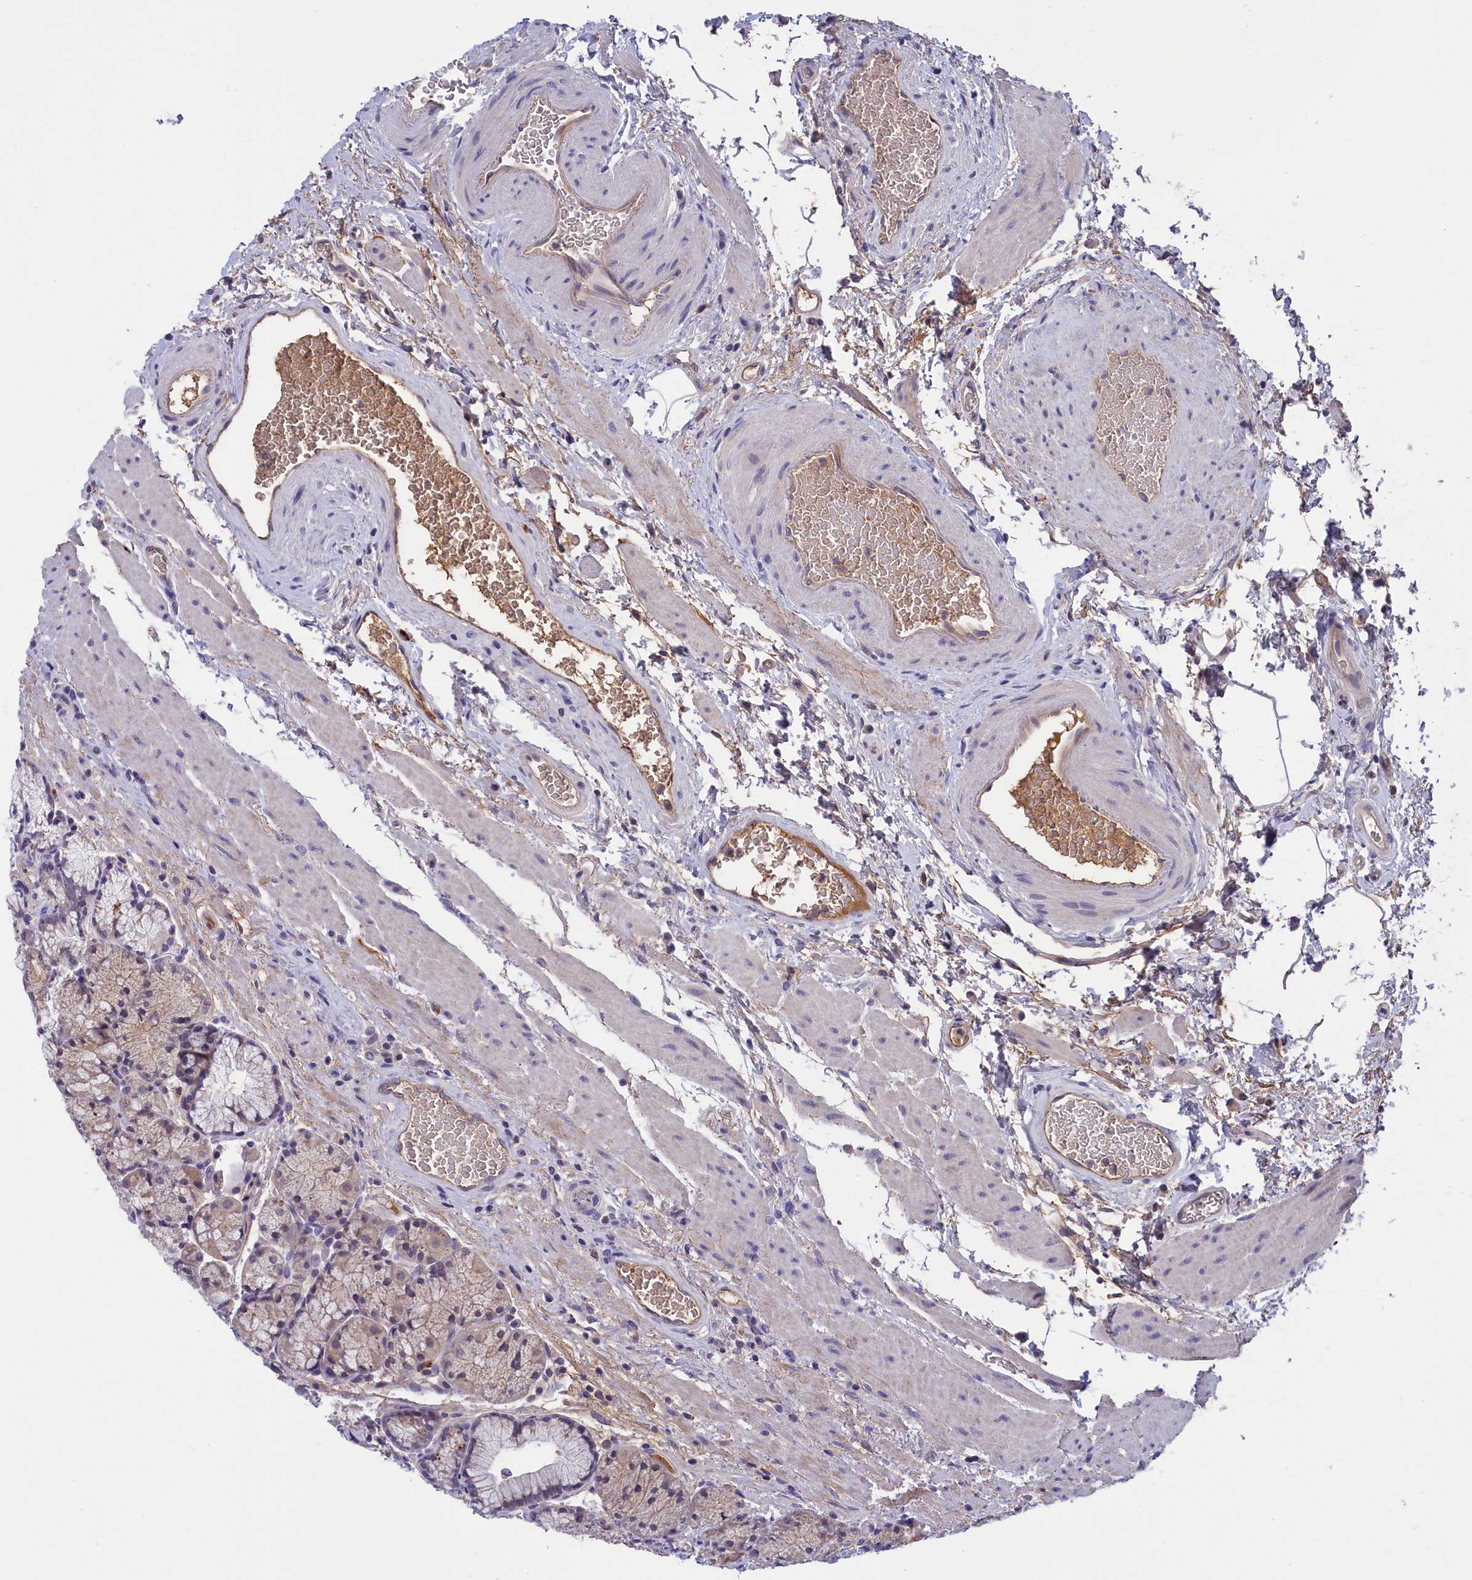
{"staining": {"intensity": "weak", "quantity": "25%-75%", "location": "cytoplasmic/membranous,nuclear"}, "tissue": "stomach", "cell_type": "Glandular cells", "image_type": "normal", "snomed": [{"axis": "morphology", "description": "Normal tissue, NOS"}, {"axis": "topography", "description": "Stomach"}], "caption": "IHC staining of normal stomach, which demonstrates low levels of weak cytoplasmic/membranous,nuclear positivity in about 25%-75% of glandular cells indicating weak cytoplasmic/membranous,nuclear protein expression. The staining was performed using DAB (3,3'-diaminobenzidine) (brown) for protein detection and nuclei were counterstained in hematoxylin (blue).", "gene": "STYX", "patient": {"sex": "male", "age": 63}}